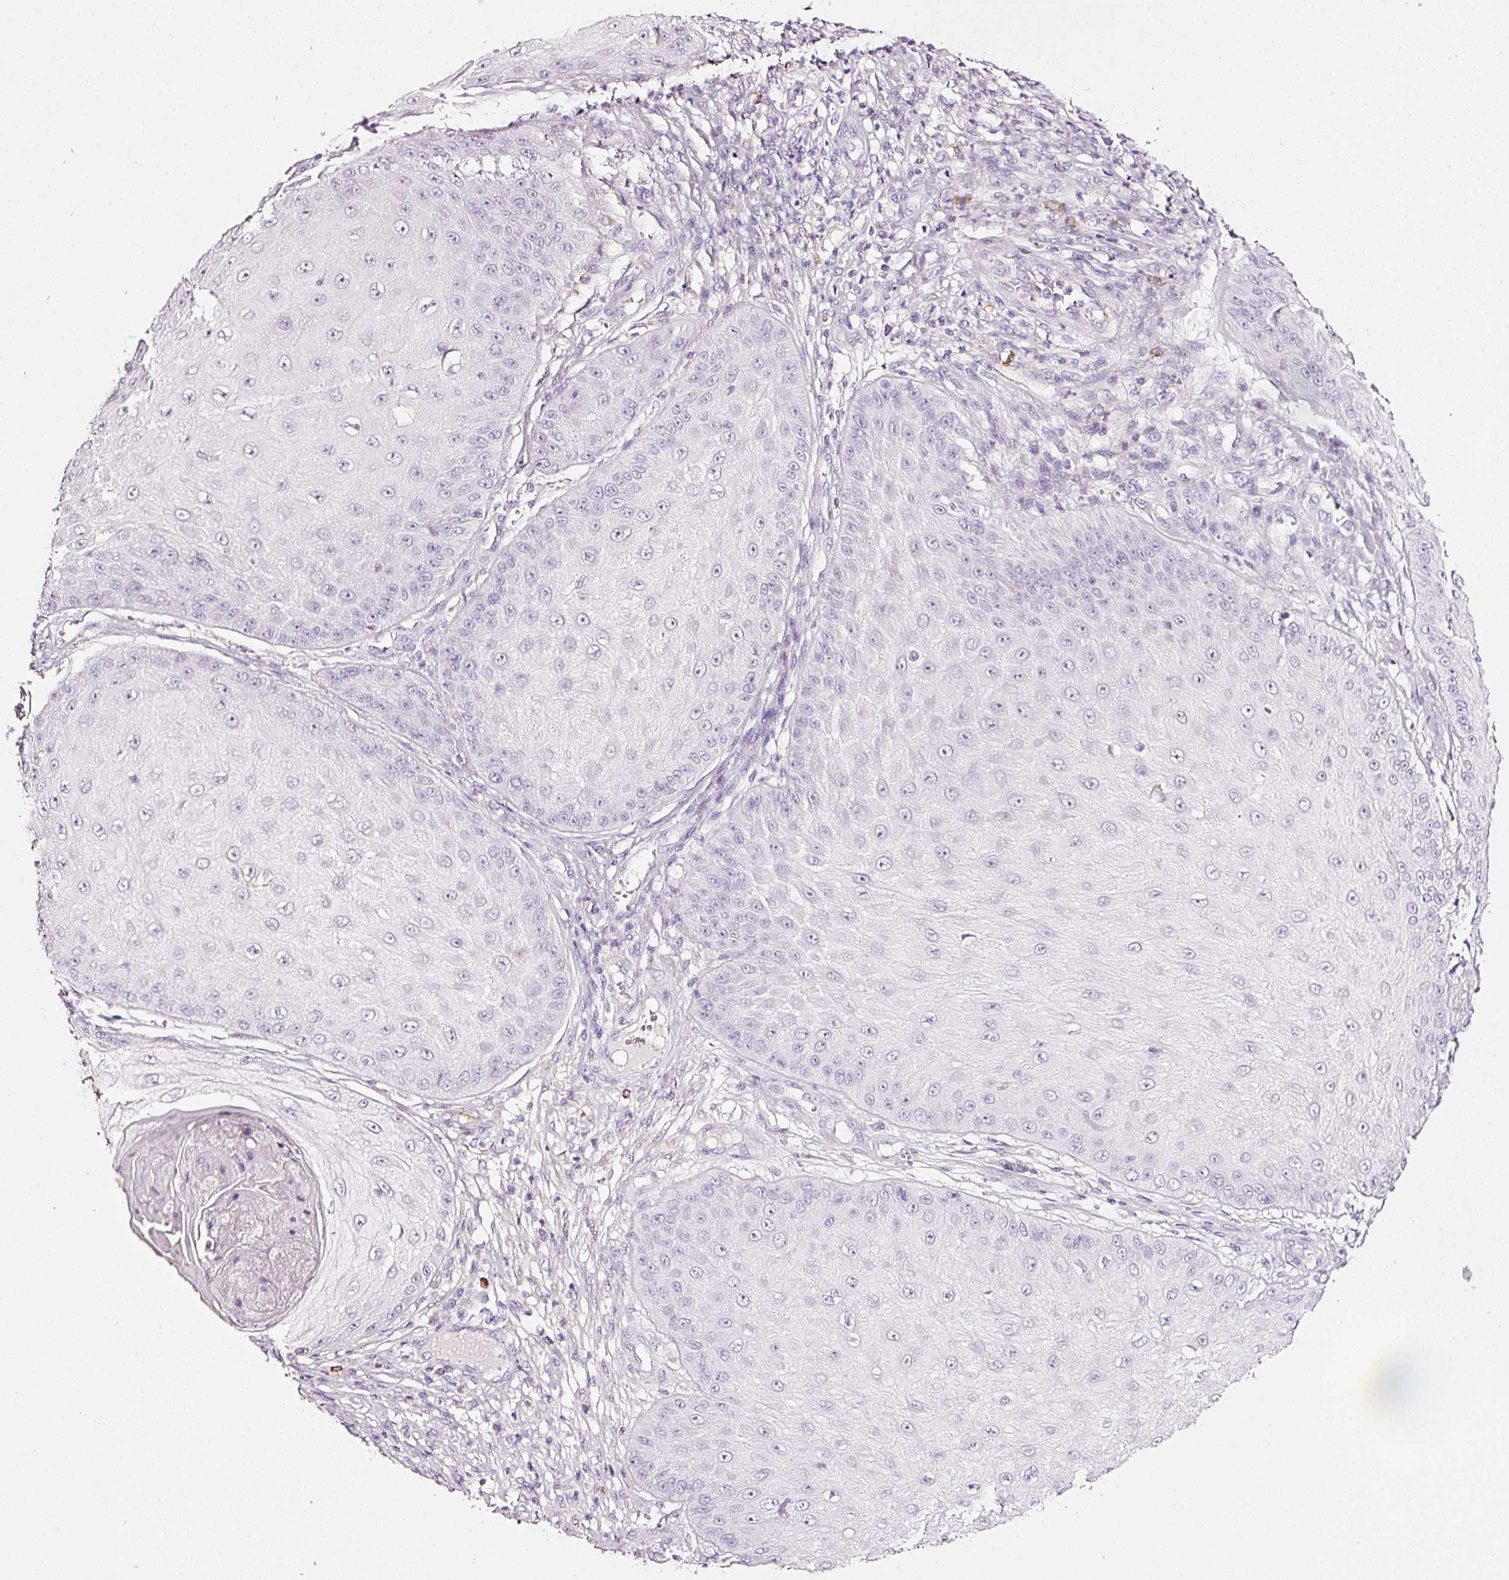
{"staining": {"intensity": "negative", "quantity": "none", "location": "none"}, "tissue": "skin cancer", "cell_type": "Tumor cells", "image_type": "cancer", "snomed": [{"axis": "morphology", "description": "Squamous cell carcinoma, NOS"}, {"axis": "topography", "description": "Skin"}], "caption": "Immunohistochemistry (IHC) histopathology image of skin cancer (squamous cell carcinoma) stained for a protein (brown), which exhibits no expression in tumor cells.", "gene": "CYB561A3", "patient": {"sex": "male", "age": 70}}